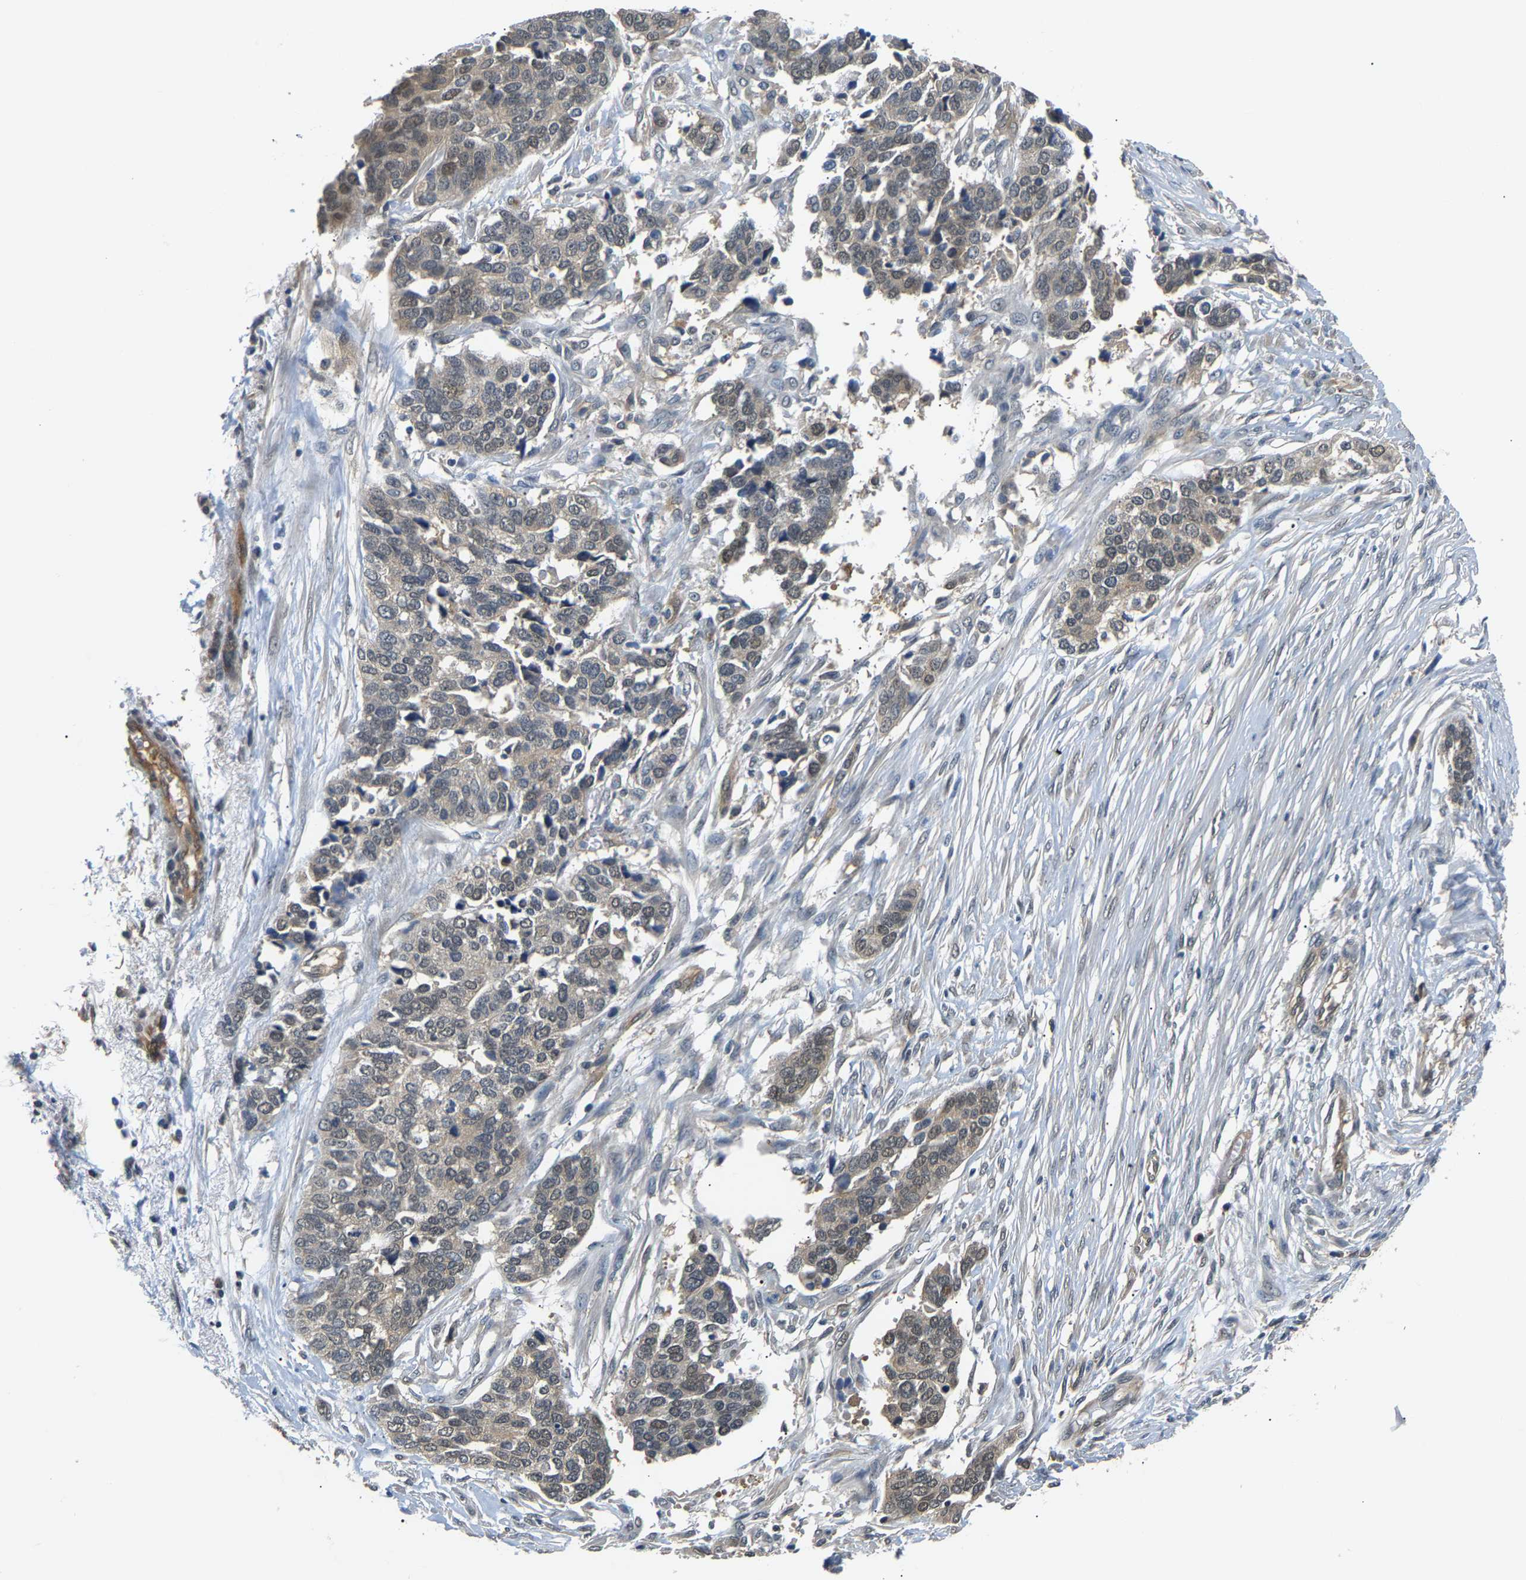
{"staining": {"intensity": "weak", "quantity": ">75%", "location": "cytoplasmic/membranous"}, "tissue": "ovarian cancer", "cell_type": "Tumor cells", "image_type": "cancer", "snomed": [{"axis": "morphology", "description": "Cystadenocarcinoma, serous, NOS"}, {"axis": "topography", "description": "Ovary"}], "caption": "DAB immunohistochemical staining of serous cystadenocarcinoma (ovarian) shows weak cytoplasmic/membranous protein expression in about >75% of tumor cells.", "gene": "ARHGEF12", "patient": {"sex": "female", "age": 44}}